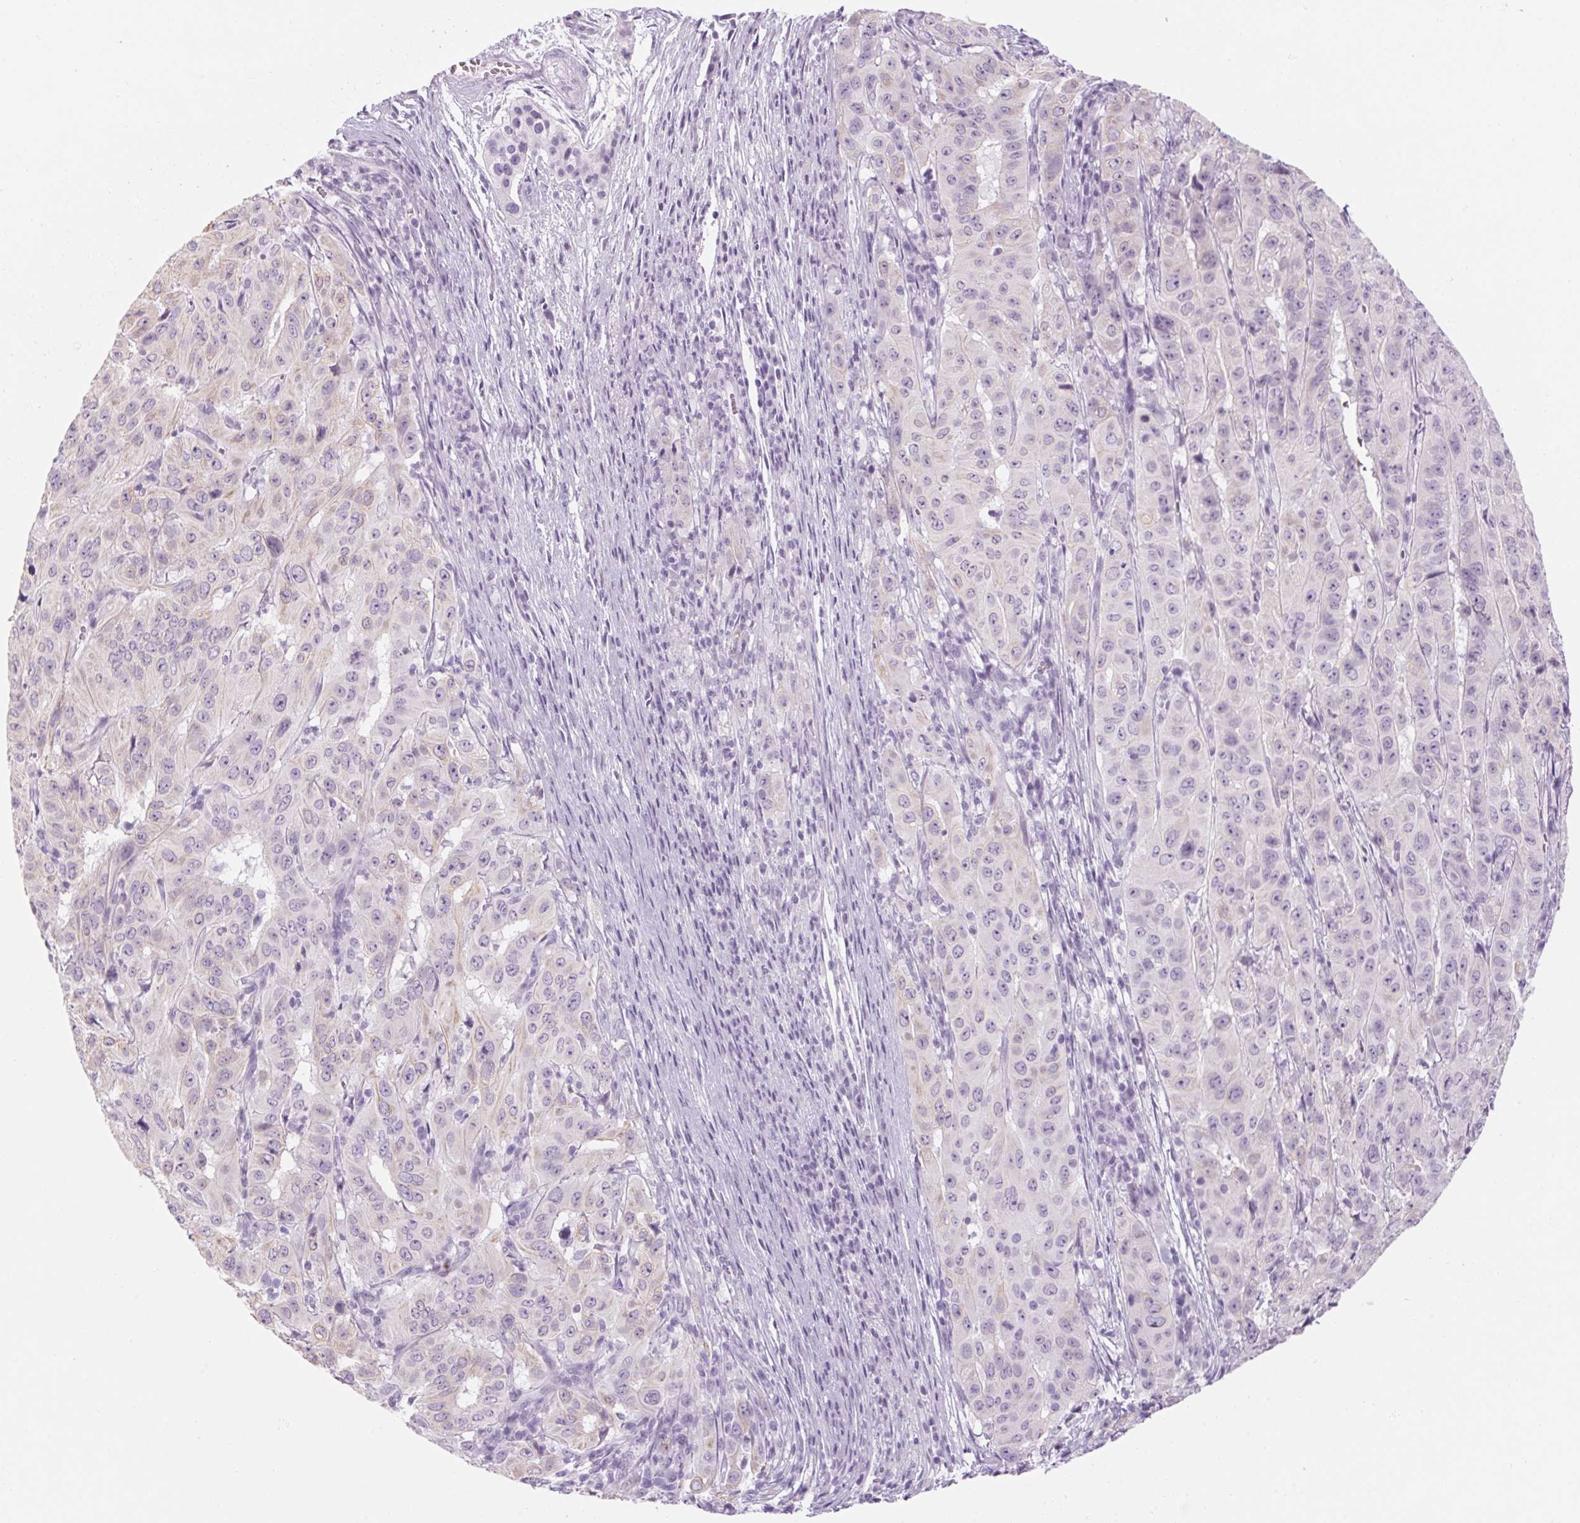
{"staining": {"intensity": "weak", "quantity": "<25%", "location": "cytoplasmic/membranous"}, "tissue": "pancreatic cancer", "cell_type": "Tumor cells", "image_type": "cancer", "snomed": [{"axis": "morphology", "description": "Adenocarcinoma, NOS"}, {"axis": "topography", "description": "Pancreas"}], "caption": "This micrograph is of pancreatic cancer stained with immunohistochemistry to label a protein in brown with the nuclei are counter-stained blue. There is no expression in tumor cells.", "gene": "RPTN", "patient": {"sex": "male", "age": 63}}